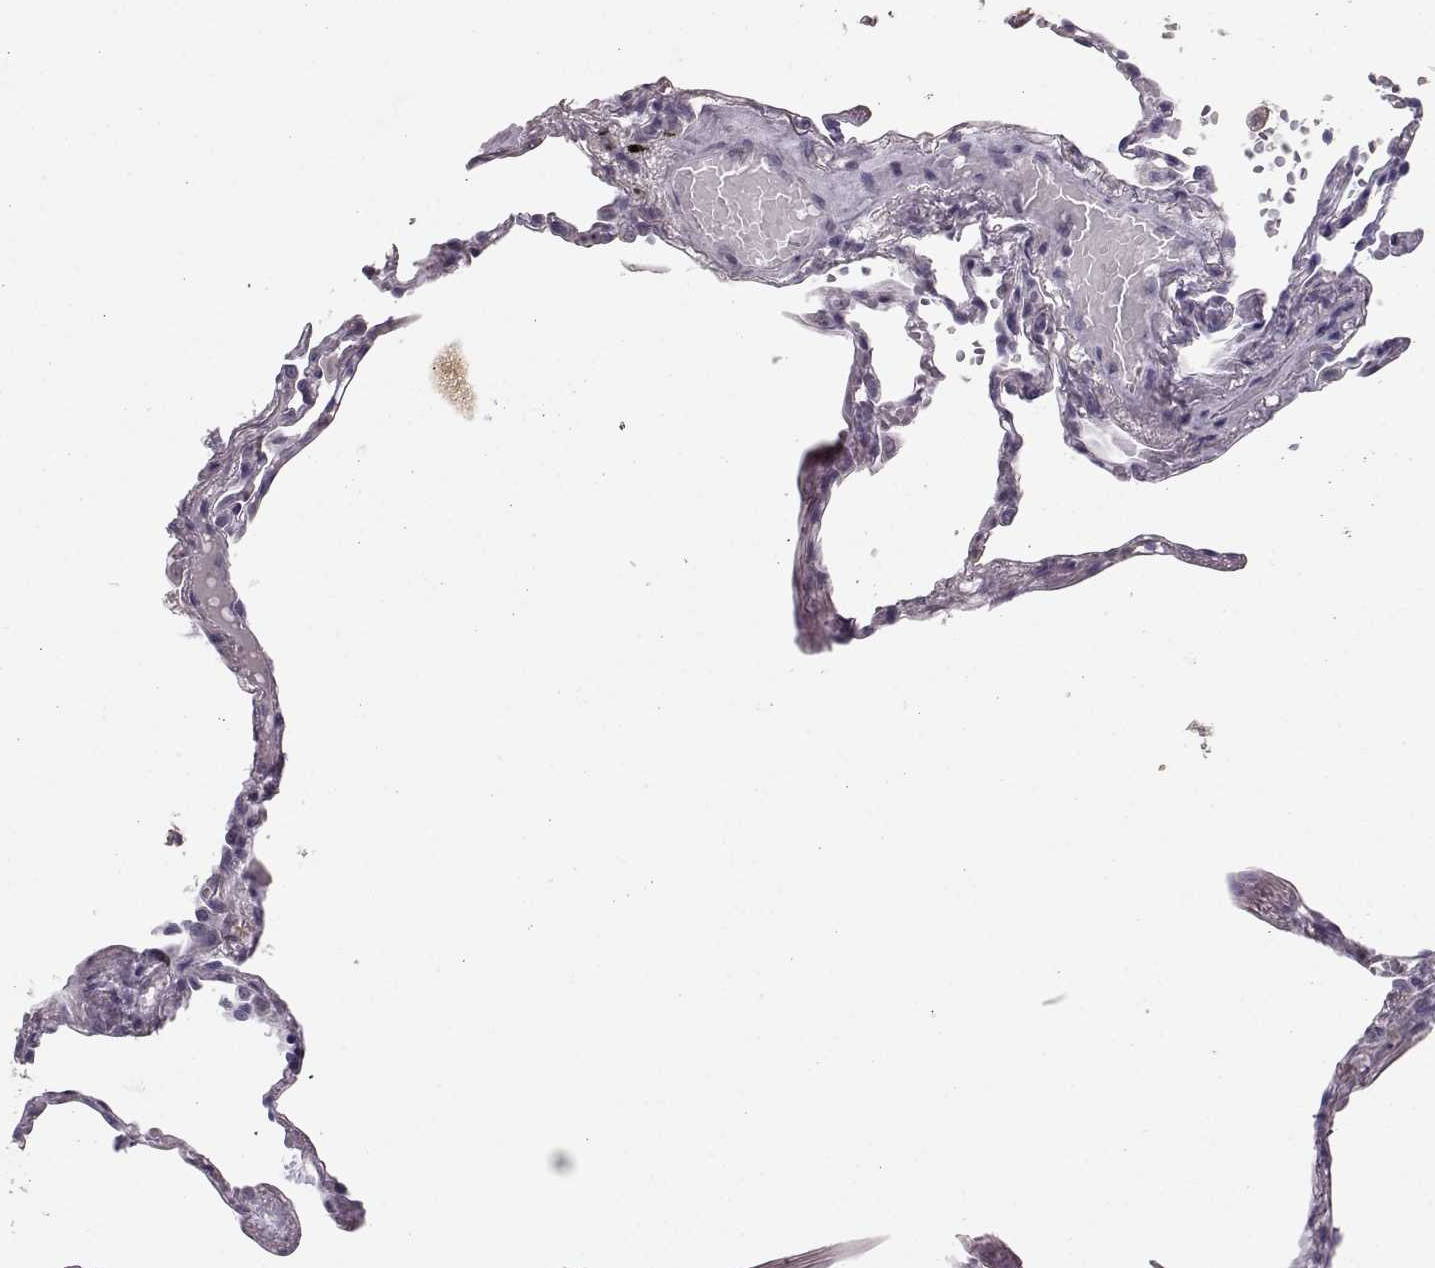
{"staining": {"intensity": "negative", "quantity": "none", "location": "none"}, "tissue": "lung", "cell_type": "Alveolar cells", "image_type": "normal", "snomed": [{"axis": "morphology", "description": "Normal tissue, NOS"}, {"axis": "topography", "description": "Lung"}], "caption": "This is a micrograph of IHC staining of benign lung, which shows no staining in alveolar cells.", "gene": "POU1F1", "patient": {"sex": "male", "age": 78}}